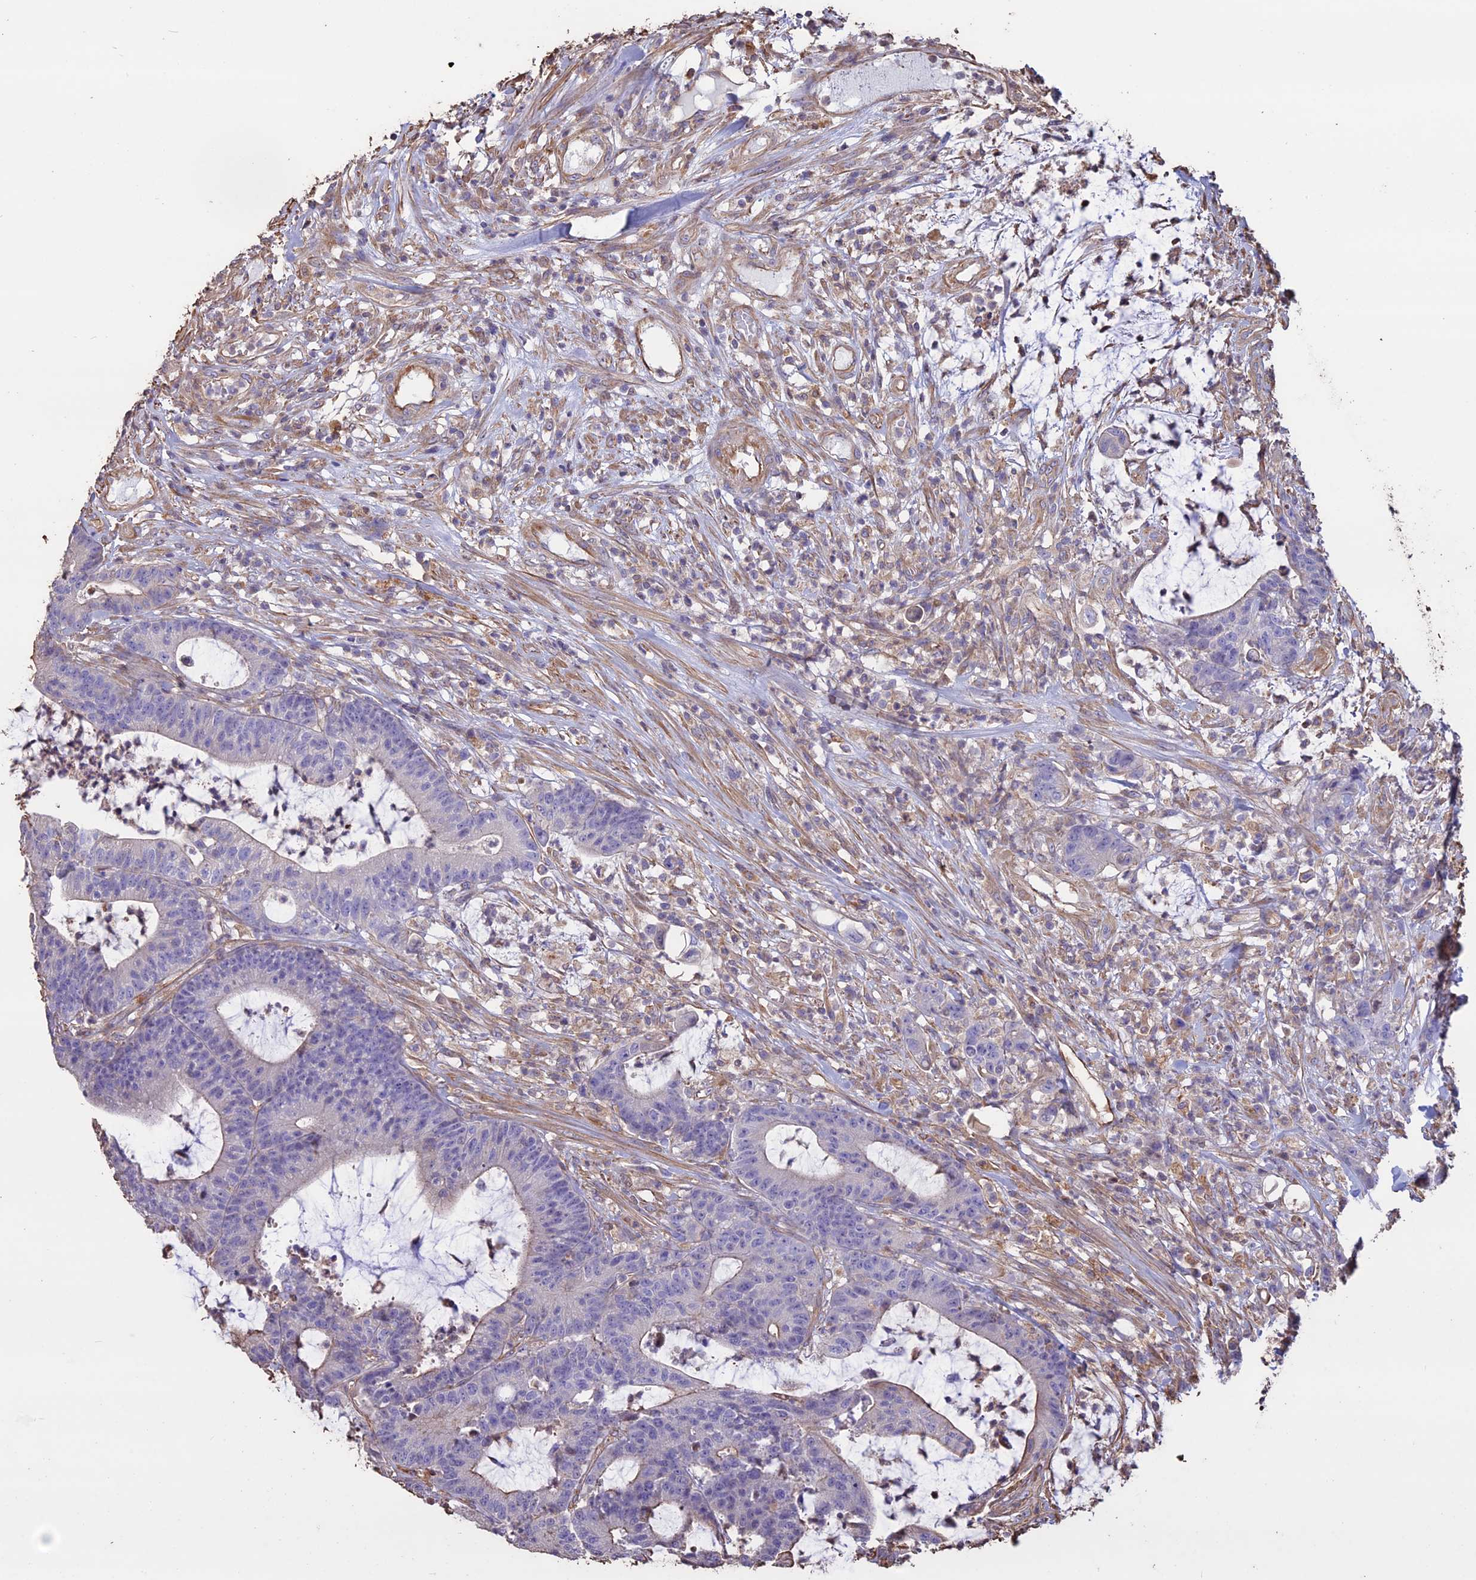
{"staining": {"intensity": "negative", "quantity": "none", "location": "none"}, "tissue": "colorectal cancer", "cell_type": "Tumor cells", "image_type": "cancer", "snomed": [{"axis": "morphology", "description": "Adenocarcinoma, NOS"}, {"axis": "topography", "description": "Colon"}], "caption": "Histopathology image shows no significant protein positivity in tumor cells of colorectal adenocarcinoma.", "gene": "CCDC148", "patient": {"sex": "female", "age": 84}}